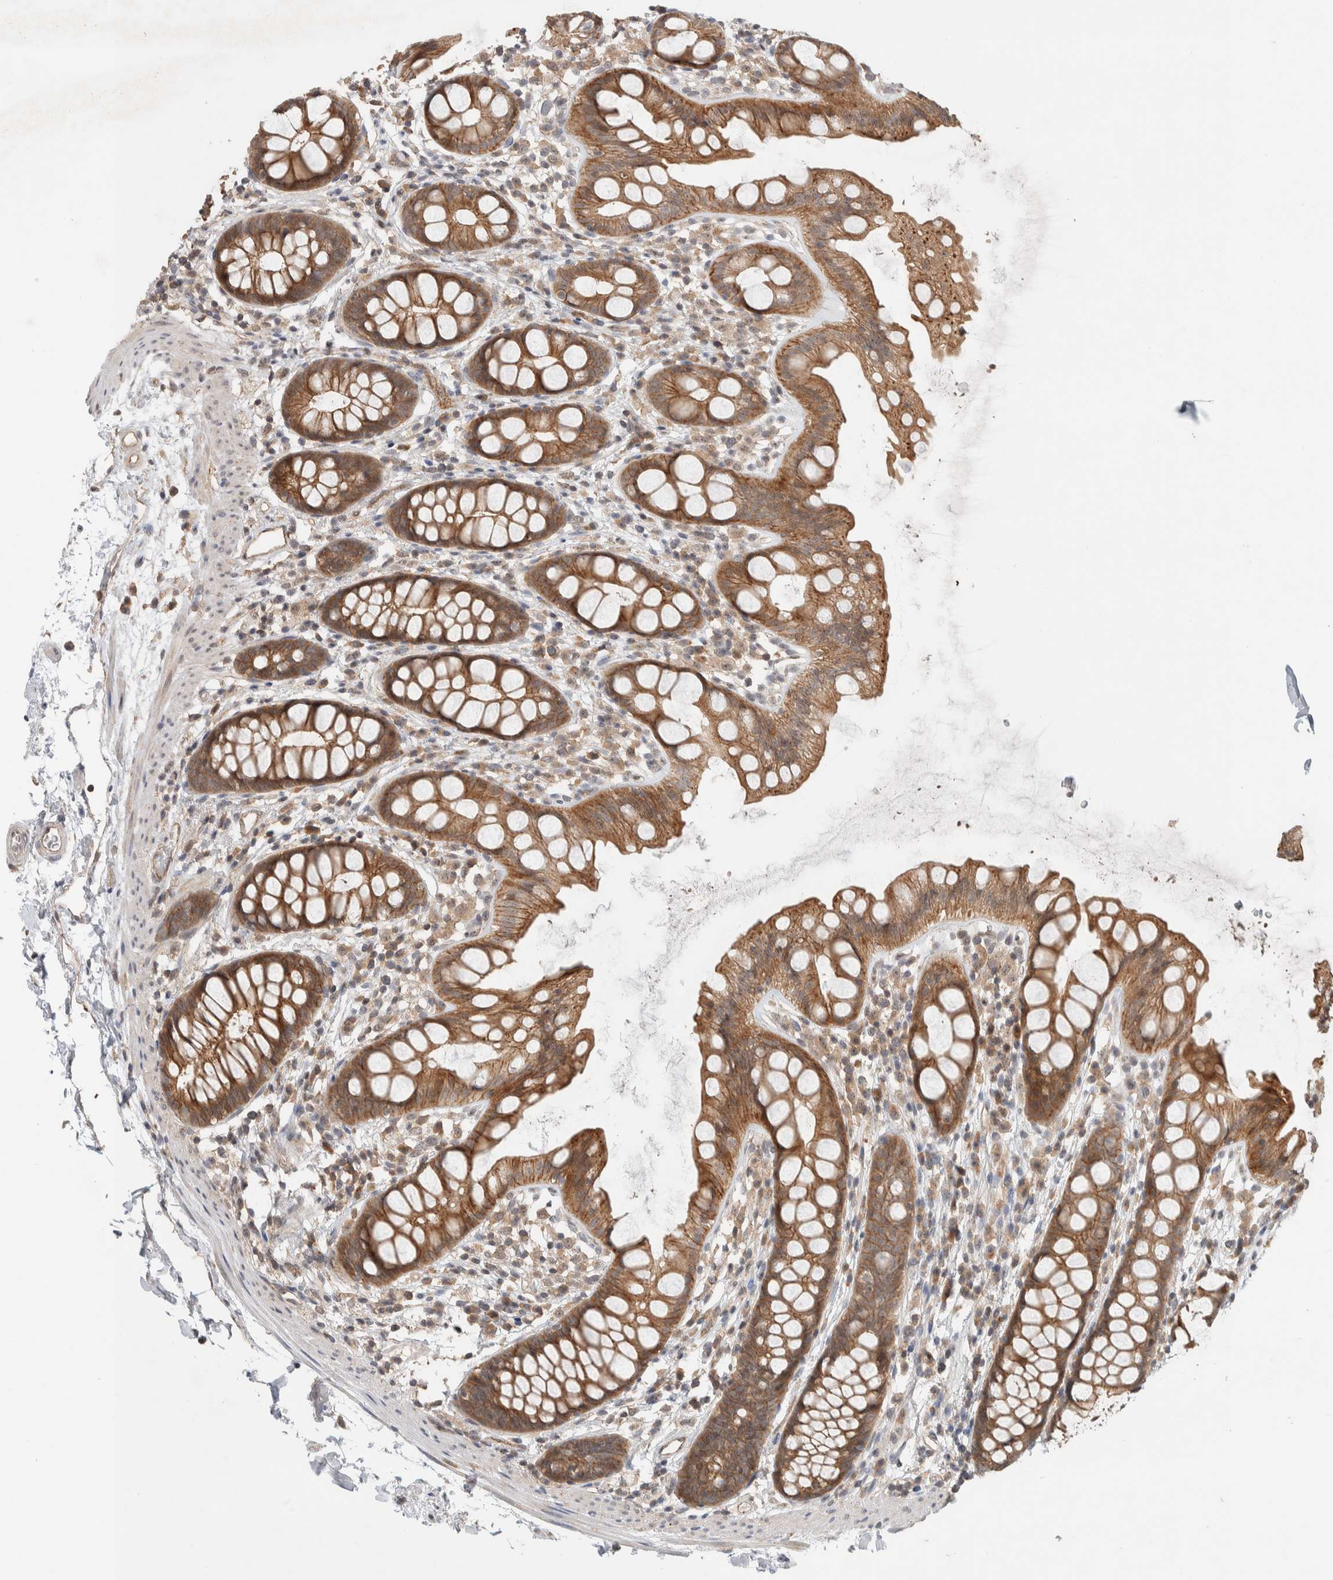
{"staining": {"intensity": "moderate", "quantity": ">75%", "location": "cytoplasmic/membranous"}, "tissue": "rectum", "cell_type": "Glandular cells", "image_type": "normal", "snomed": [{"axis": "morphology", "description": "Normal tissue, NOS"}, {"axis": "topography", "description": "Rectum"}], "caption": "Immunohistochemical staining of normal human rectum displays moderate cytoplasmic/membranous protein staining in approximately >75% of glandular cells. Immunohistochemistry (ihc) stains the protein of interest in brown and the nuclei are stained blue.", "gene": "DEPTOR", "patient": {"sex": "female", "age": 65}}